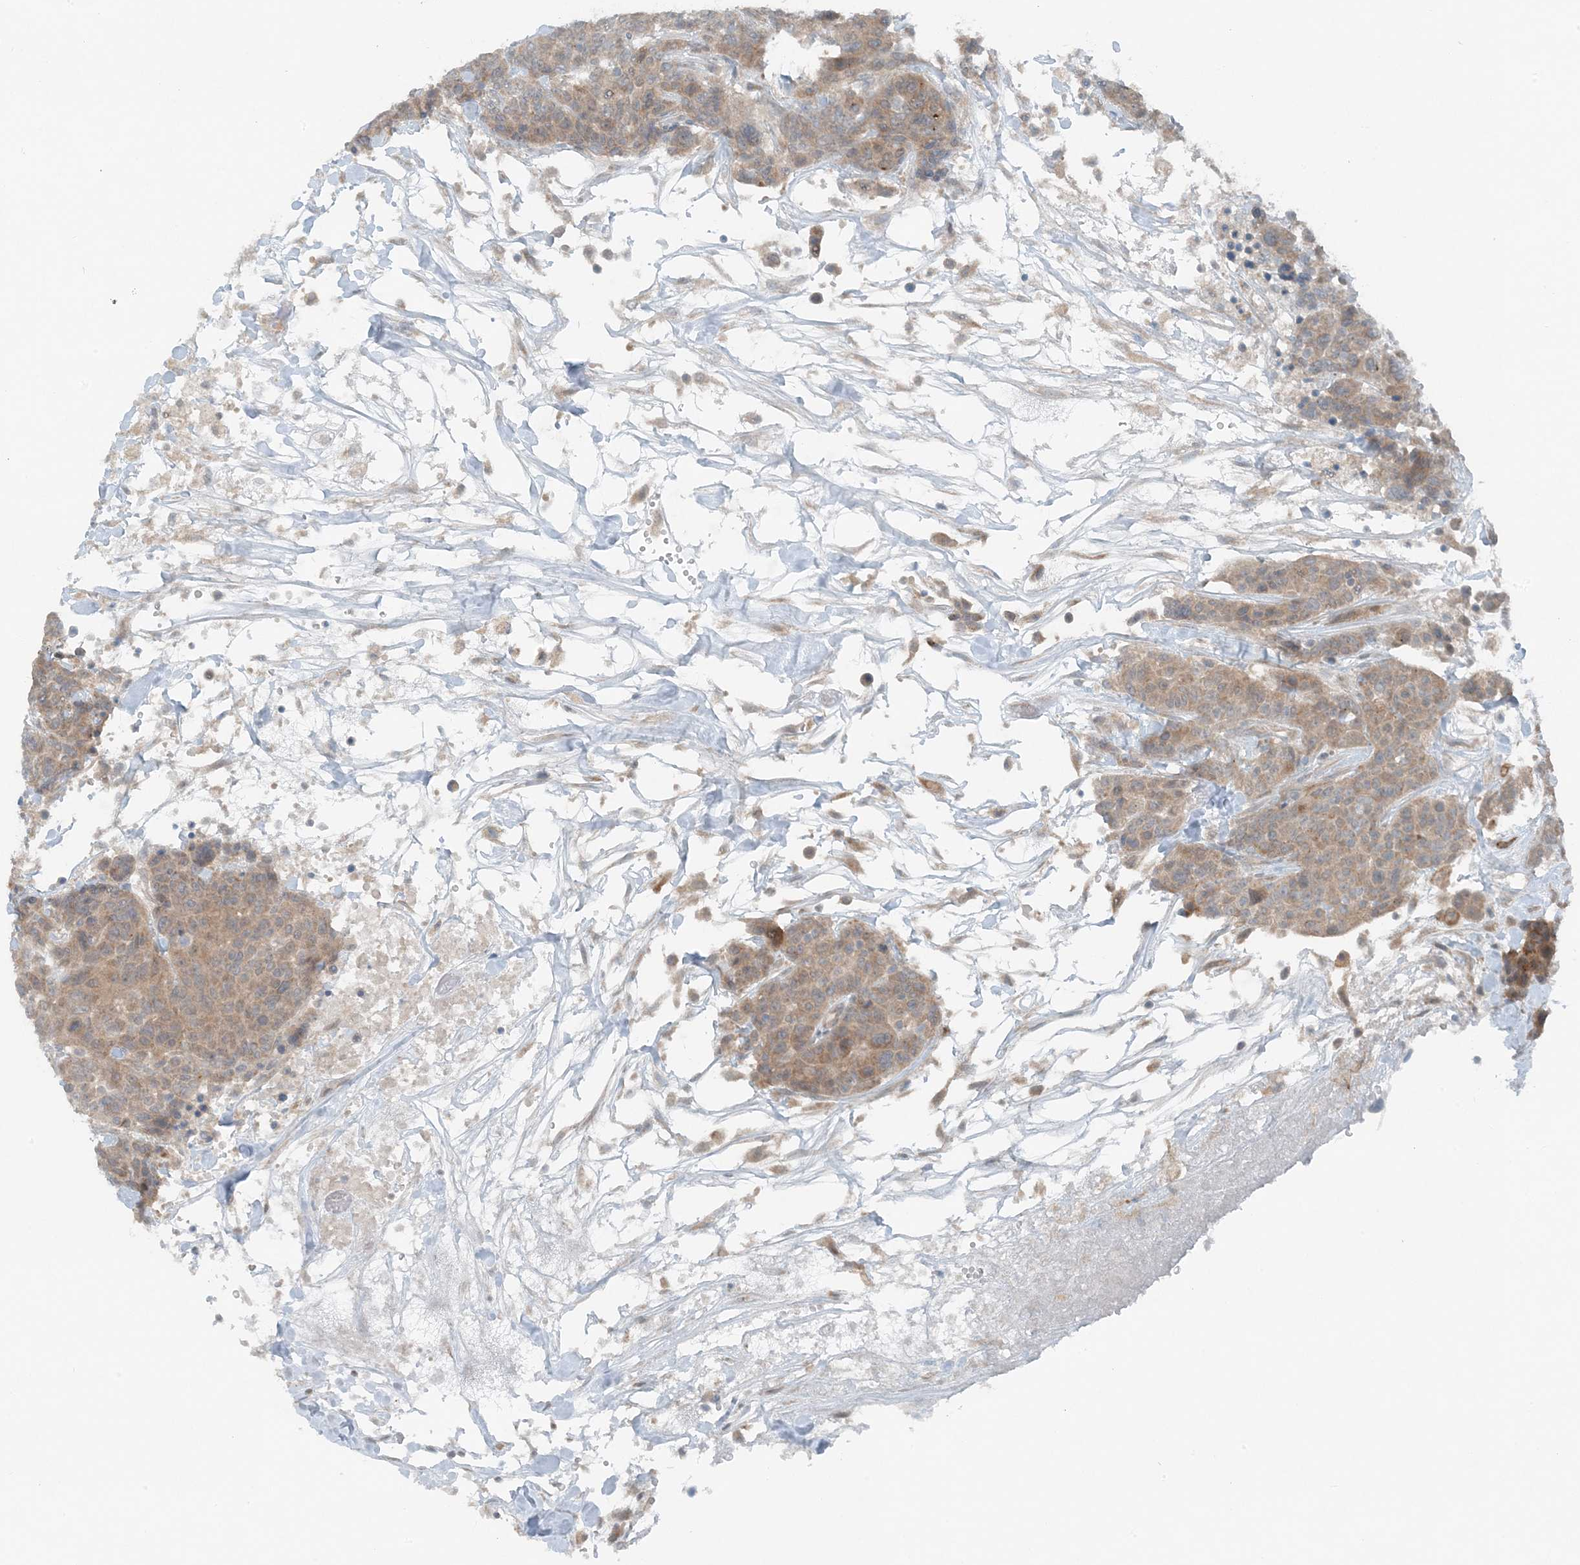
{"staining": {"intensity": "weak", "quantity": ">75%", "location": "cytoplasmic/membranous"}, "tissue": "breast cancer", "cell_type": "Tumor cells", "image_type": "cancer", "snomed": [{"axis": "morphology", "description": "Duct carcinoma"}, {"axis": "topography", "description": "Breast"}], "caption": "There is low levels of weak cytoplasmic/membranous staining in tumor cells of invasive ductal carcinoma (breast), as demonstrated by immunohistochemical staining (brown color).", "gene": "MITD1", "patient": {"sex": "female", "age": 37}}